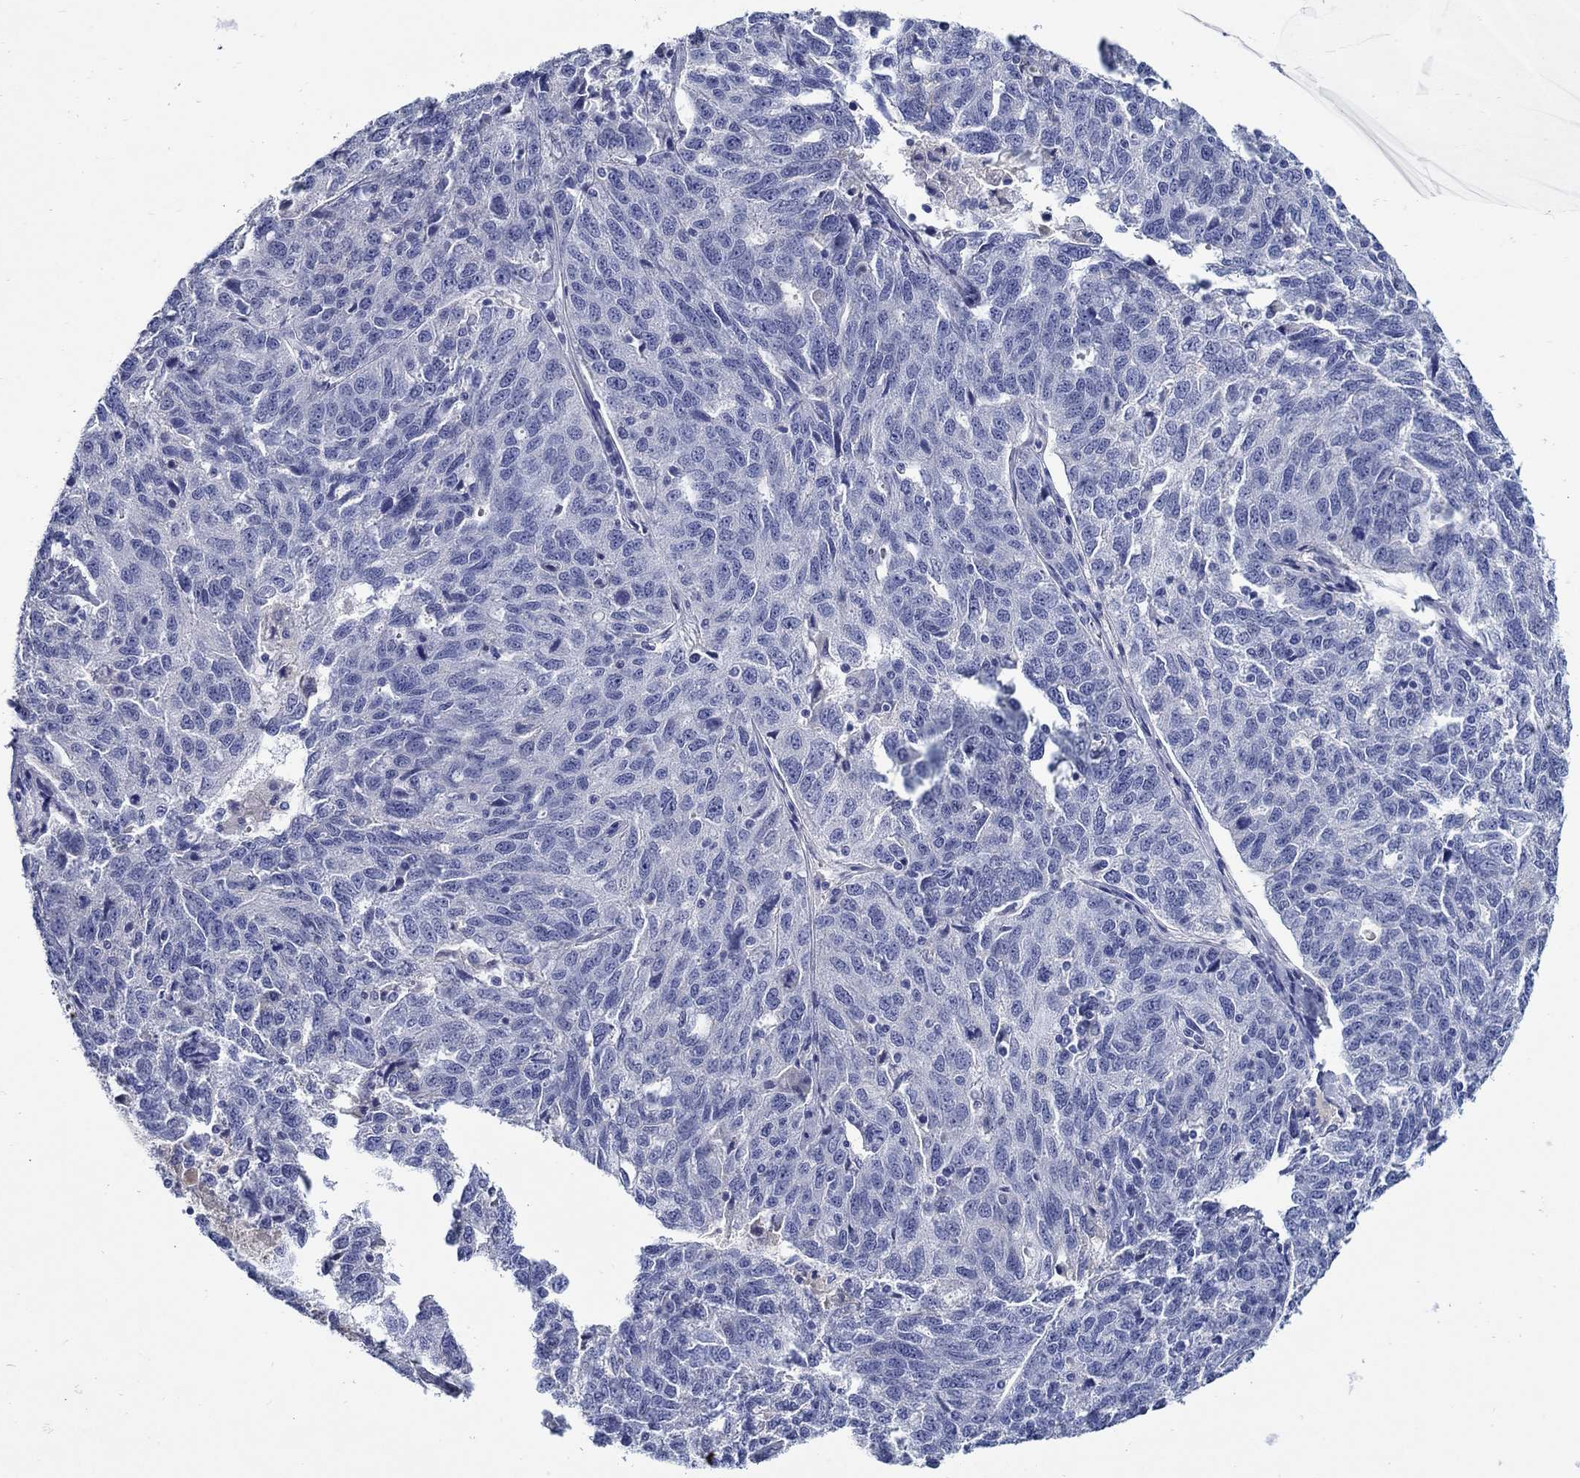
{"staining": {"intensity": "negative", "quantity": "none", "location": "none"}, "tissue": "ovarian cancer", "cell_type": "Tumor cells", "image_type": "cancer", "snomed": [{"axis": "morphology", "description": "Cystadenocarcinoma, serous, NOS"}, {"axis": "topography", "description": "Ovary"}], "caption": "A micrograph of ovarian cancer stained for a protein exhibits no brown staining in tumor cells.", "gene": "MC2R", "patient": {"sex": "female", "age": 71}}